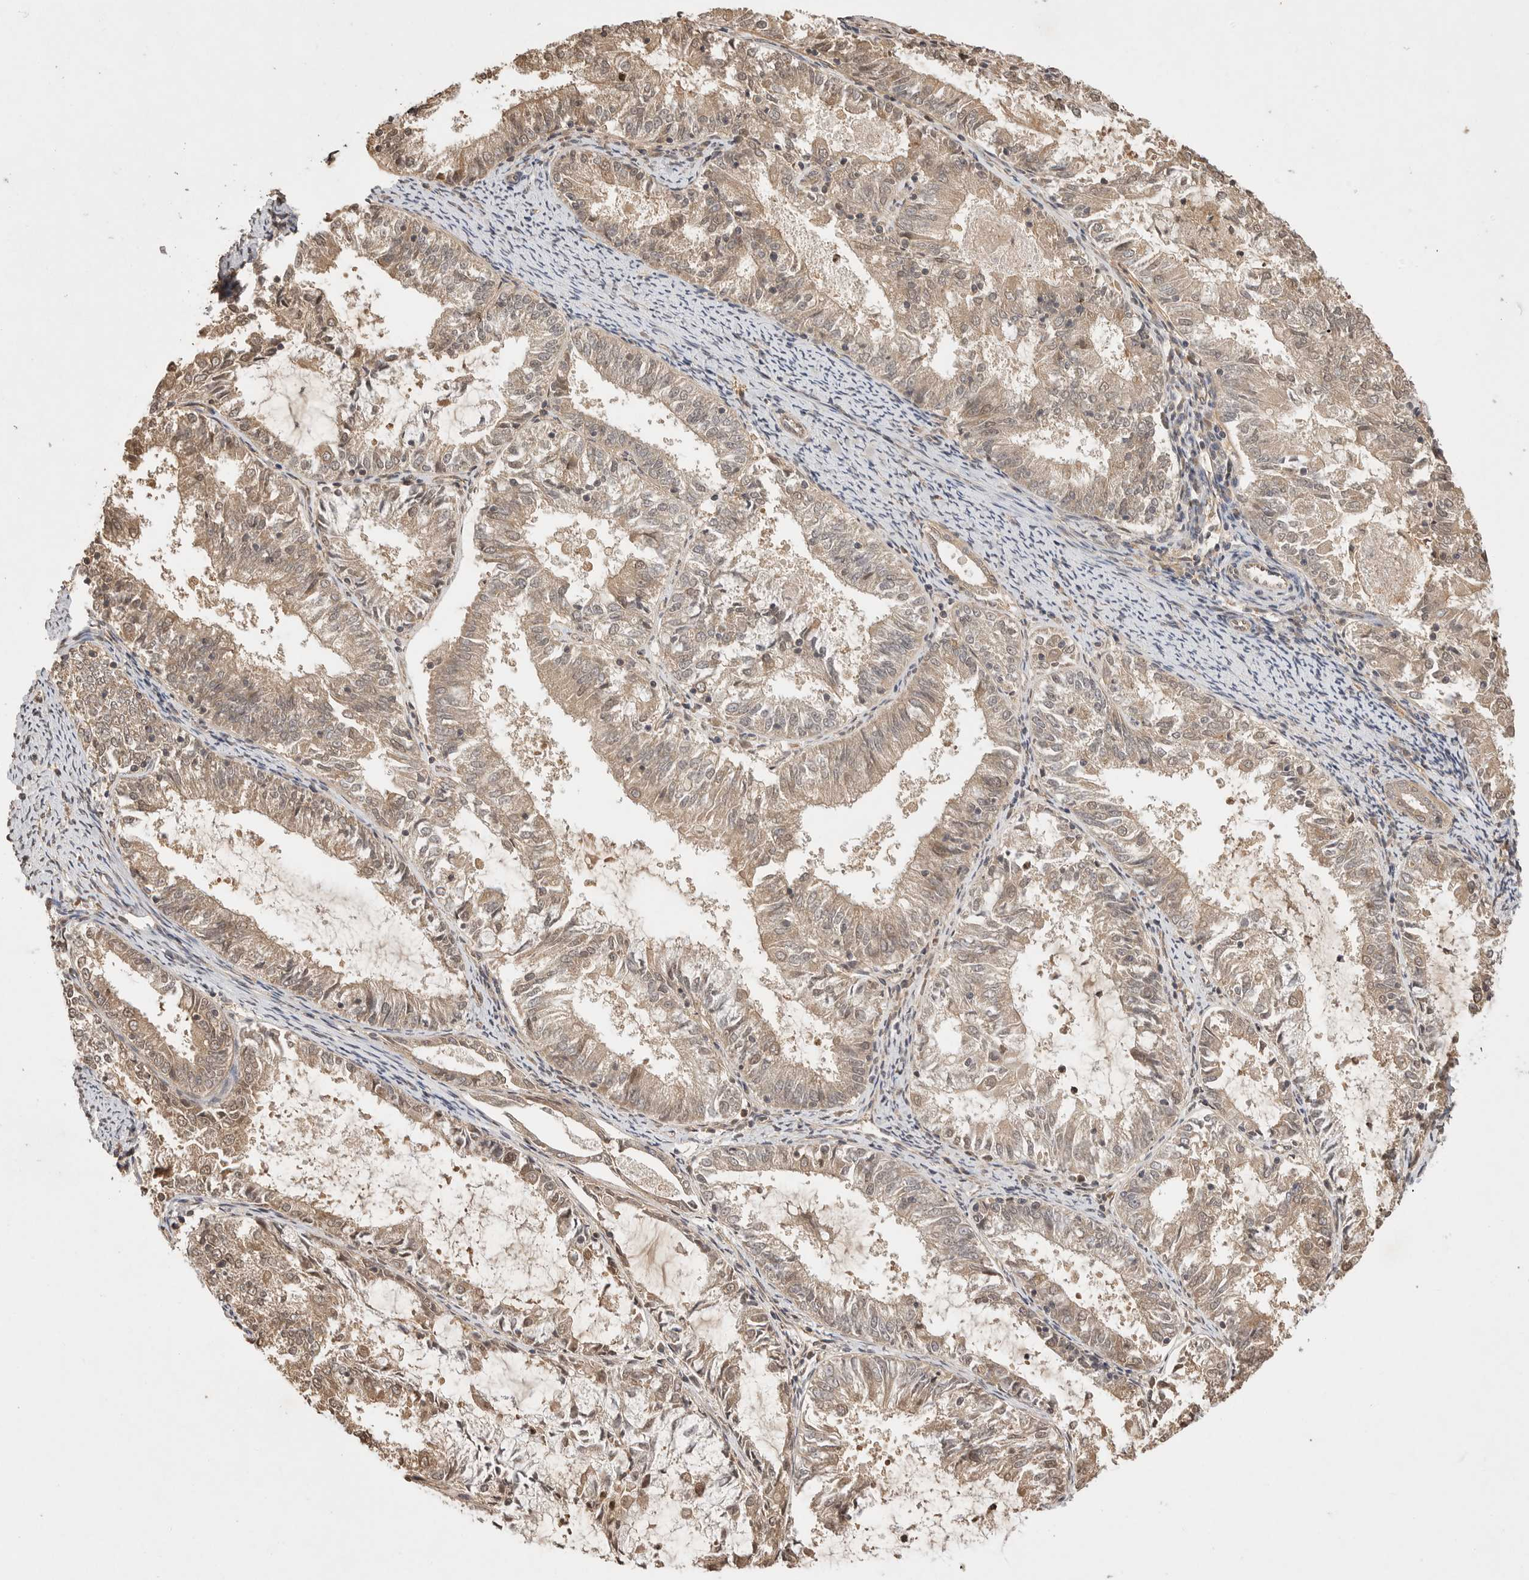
{"staining": {"intensity": "weak", "quantity": ">75%", "location": "cytoplasmic/membranous"}, "tissue": "endometrial cancer", "cell_type": "Tumor cells", "image_type": "cancer", "snomed": [{"axis": "morphology", "description": "Adenocarcinoma, NOS"}, {"axis": "topography", "description": "Endometrium"}], "caption": "Endometrial cancer stained with immunohistochemistry demonstrates weak cytoplasmic/membranous positivity in approximately >75% of tumor cells. The staining was performed using DAB (3,3'-diaminobenzidine) to visualize the protein expression in brown, while the nuclei were stained in blue with hematoxylin (Magnification: 20x).", "gene": "PRMT3", "patient": {"sex": "female", "age": 57}}